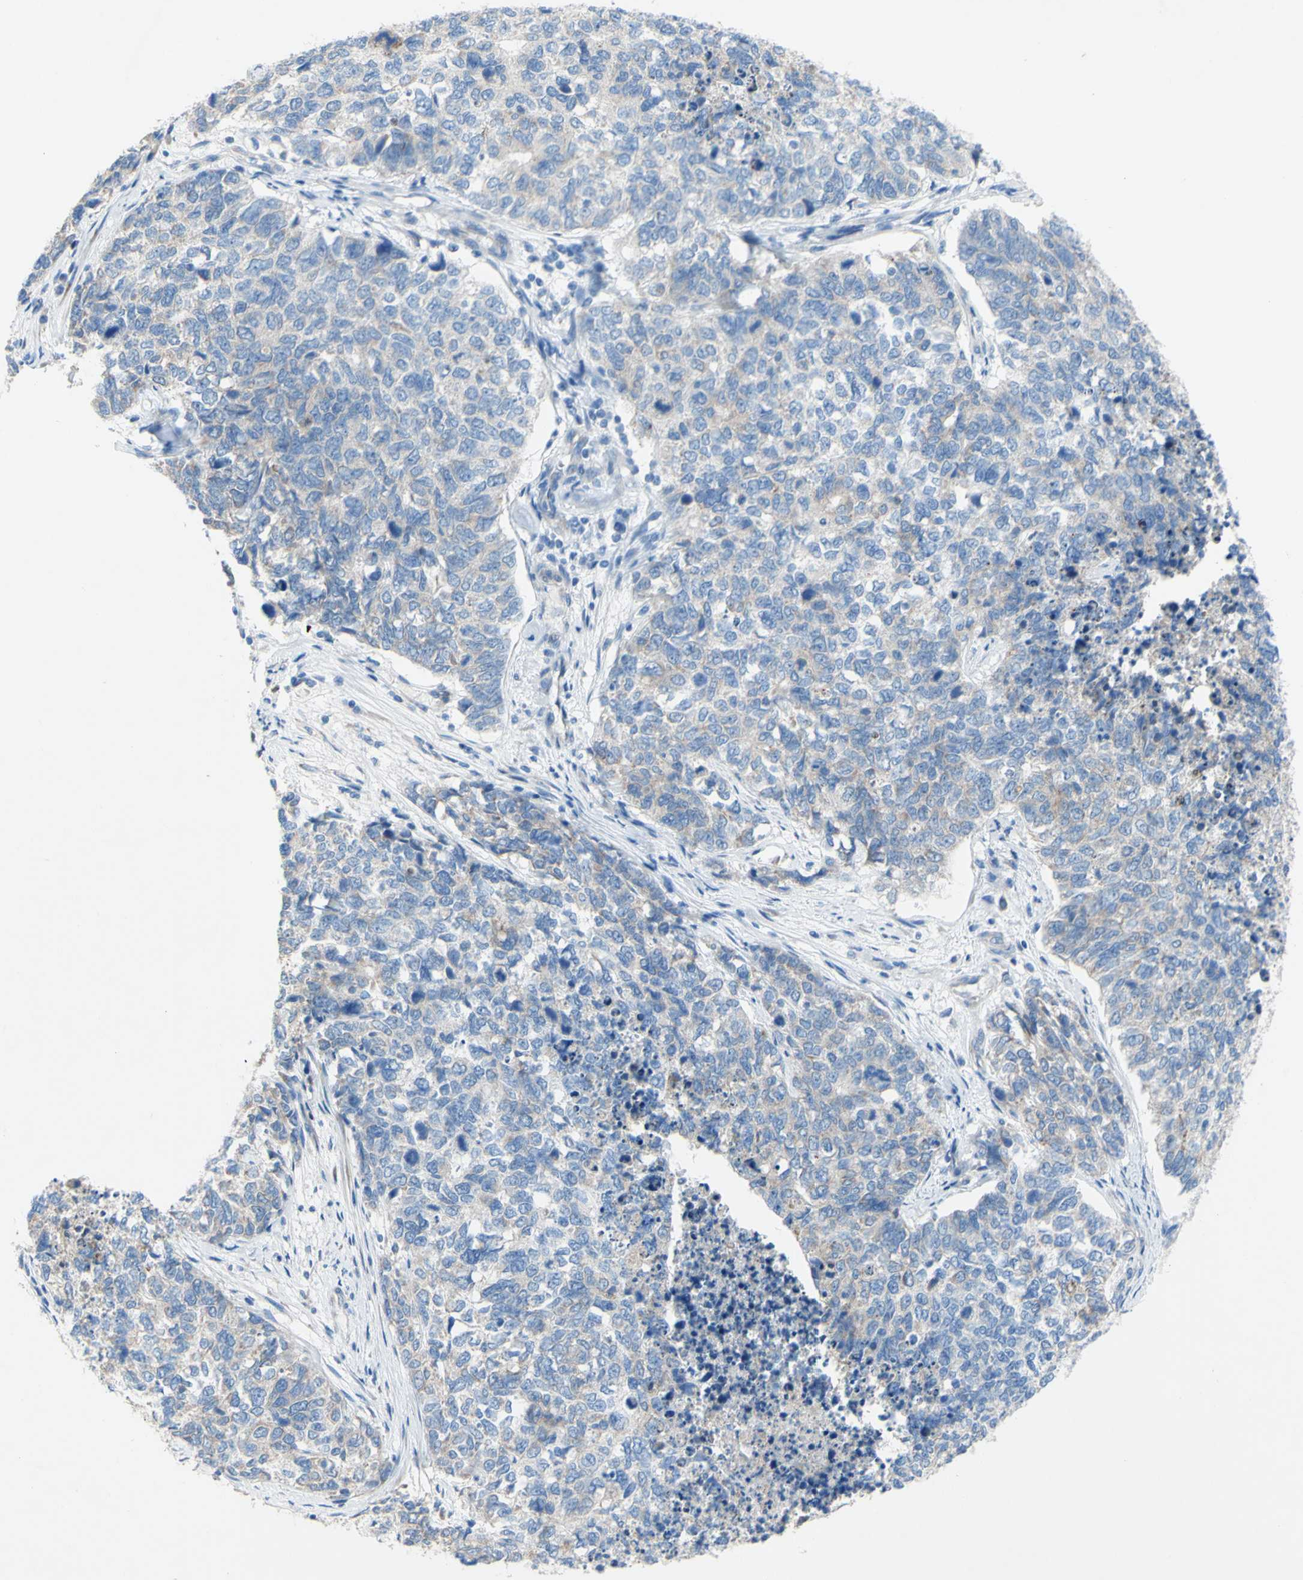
{"staining": {"intensity": "negative", "quantity": "none", "location": "none"}, "tissue": "cervical cancer", "cell_type": "Tumor cells", "image_type": "cancer", "snomed": [{"axis": "morphology", "description": "Squamous cell carcinoma, NOS"}, {"axis": "topography", "description": "Cervix"}], "caption": "Immunohistochemistry of human cervical cancer exhibits no positivity in tumor cells.", "gene": "TMIGD2", "patient": {"sex": "female", "age": 63}}